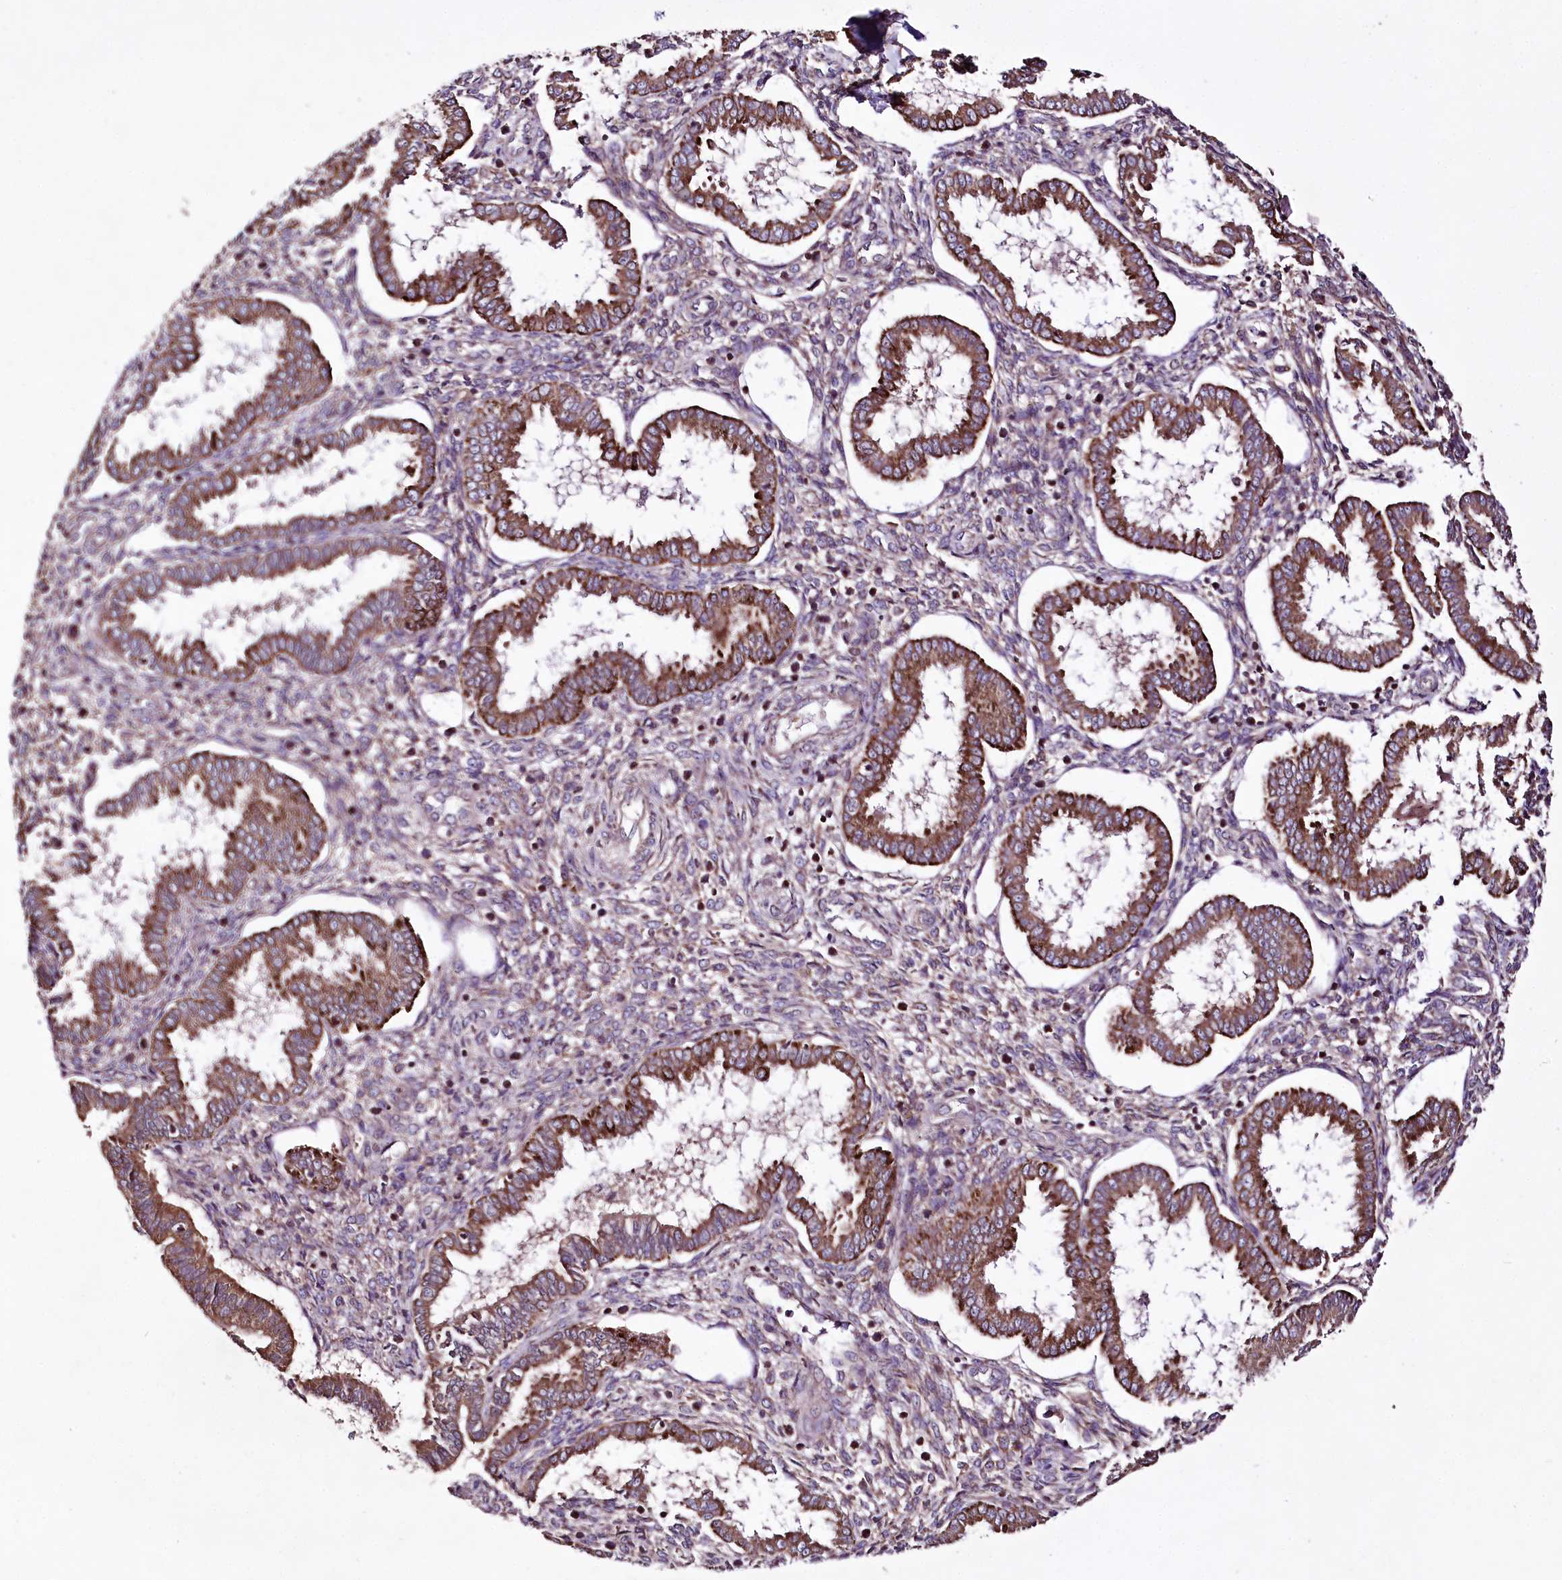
{"staining": {"intensity": "weak", "quantity": "25%-75%", "location": "cytoplasmic/membranous"}, "tissue": "endometrium", "cell_type": "Cells in endometrial stroma", "image_type": "normal", "snomed": [{"axis": "morphology", "description": "Normal tissue, NOS"}, {"axis": "topography", "description": "Endometrium"}], "caption": "Immunohistochemical staining of normal endometrium exhibits weak cytoplasmic/membranous protein expression in about 25%-75% of cells in endometrial stroma.", "gene": "WWC1", "patient": {"sex": "female", "age": 24}}